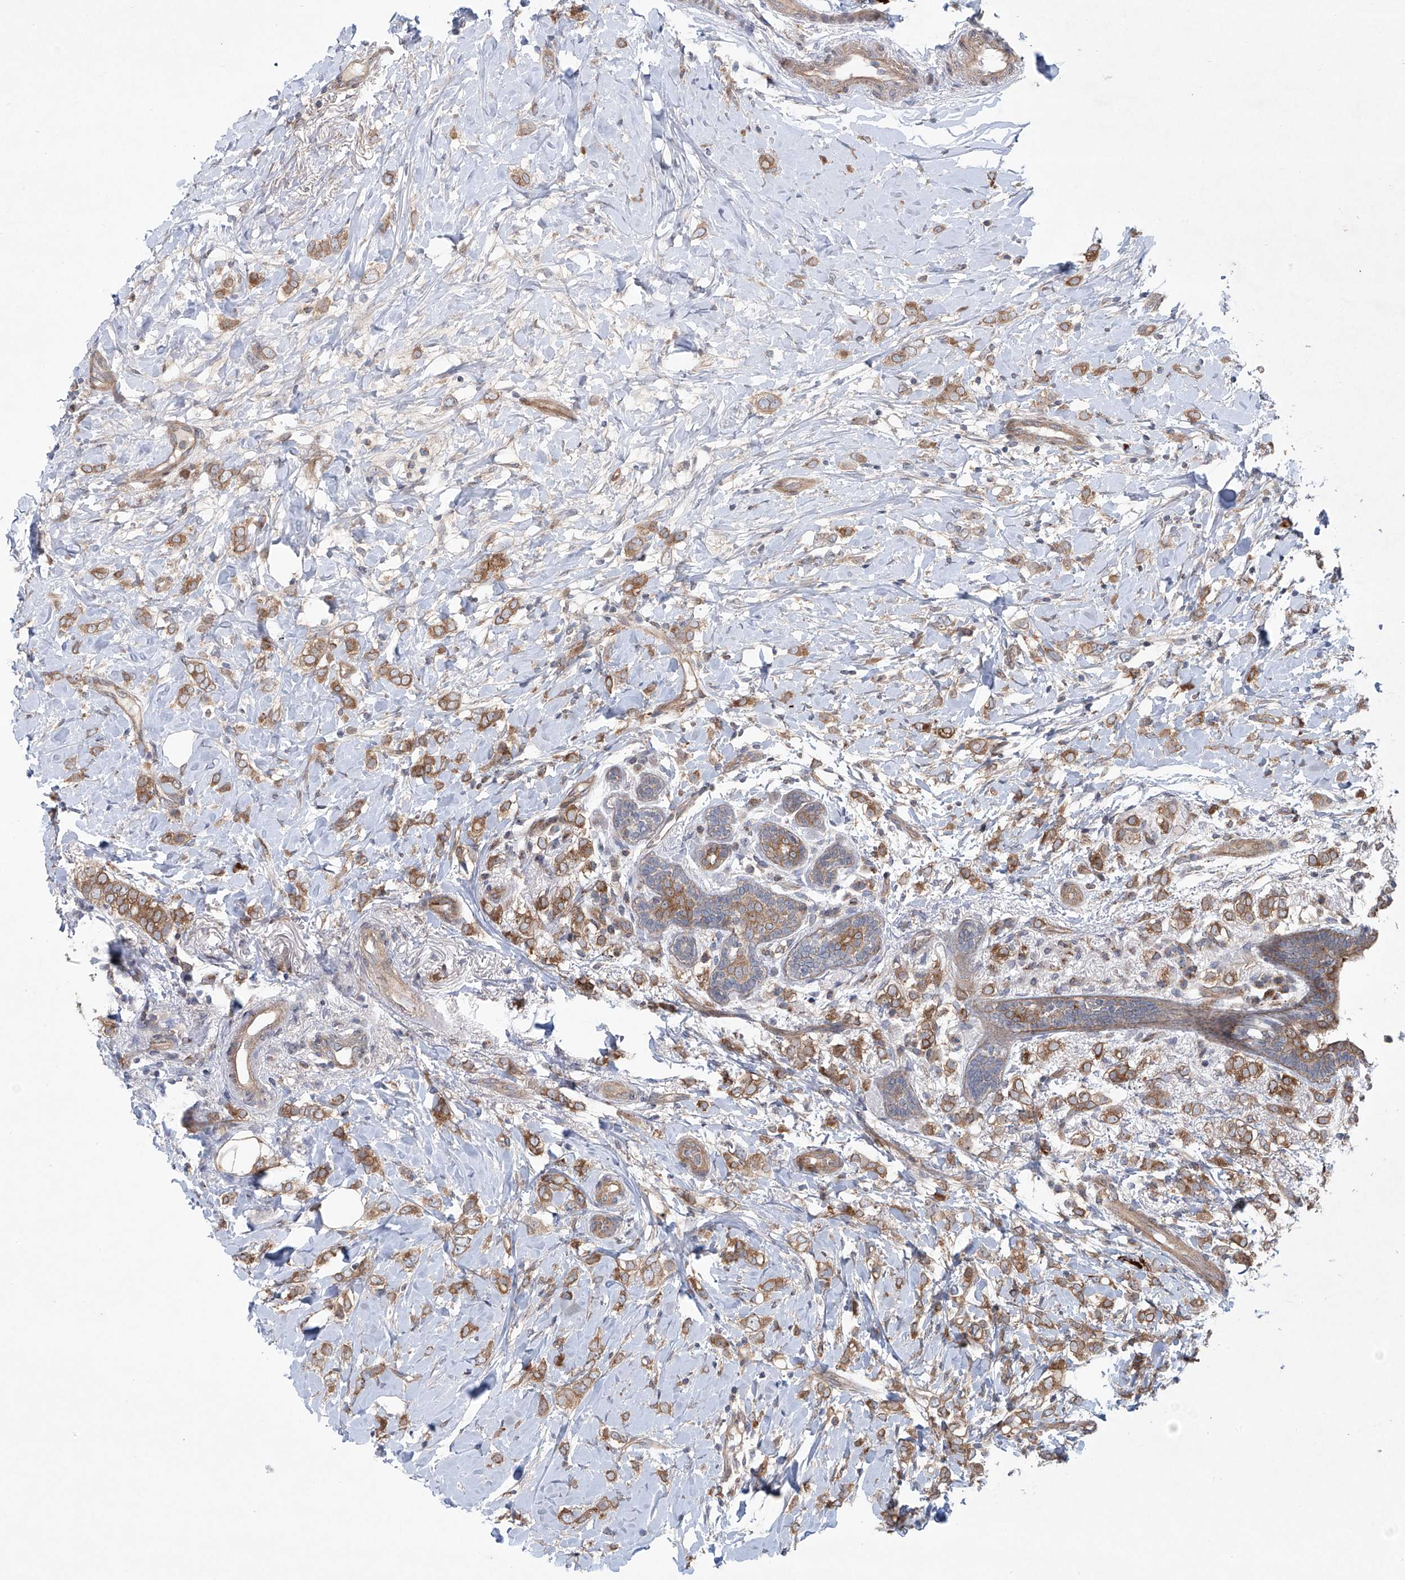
{"staining": {"intensity": "moderate", "quantity": ">75%", "location": "cytoplasmic/membranous"}, "tissue": "breast cancer", "cell_type": "Tumor cells", "image_type": "cancer", "snomed": [{"axis": "morphology", "description": "Normal tissue, NOS"}, {"axis": "morphology", "description": "Lobular carcinoma"}, {"axis": "topography", "description": "Breast"}], "caption": "Tumor cells display moderate cytoplasmic/membranous positivity in about >75% of cells in breast cancer.", "gene": "KLC4", "patient": {"sex": "female", "age": 47}}